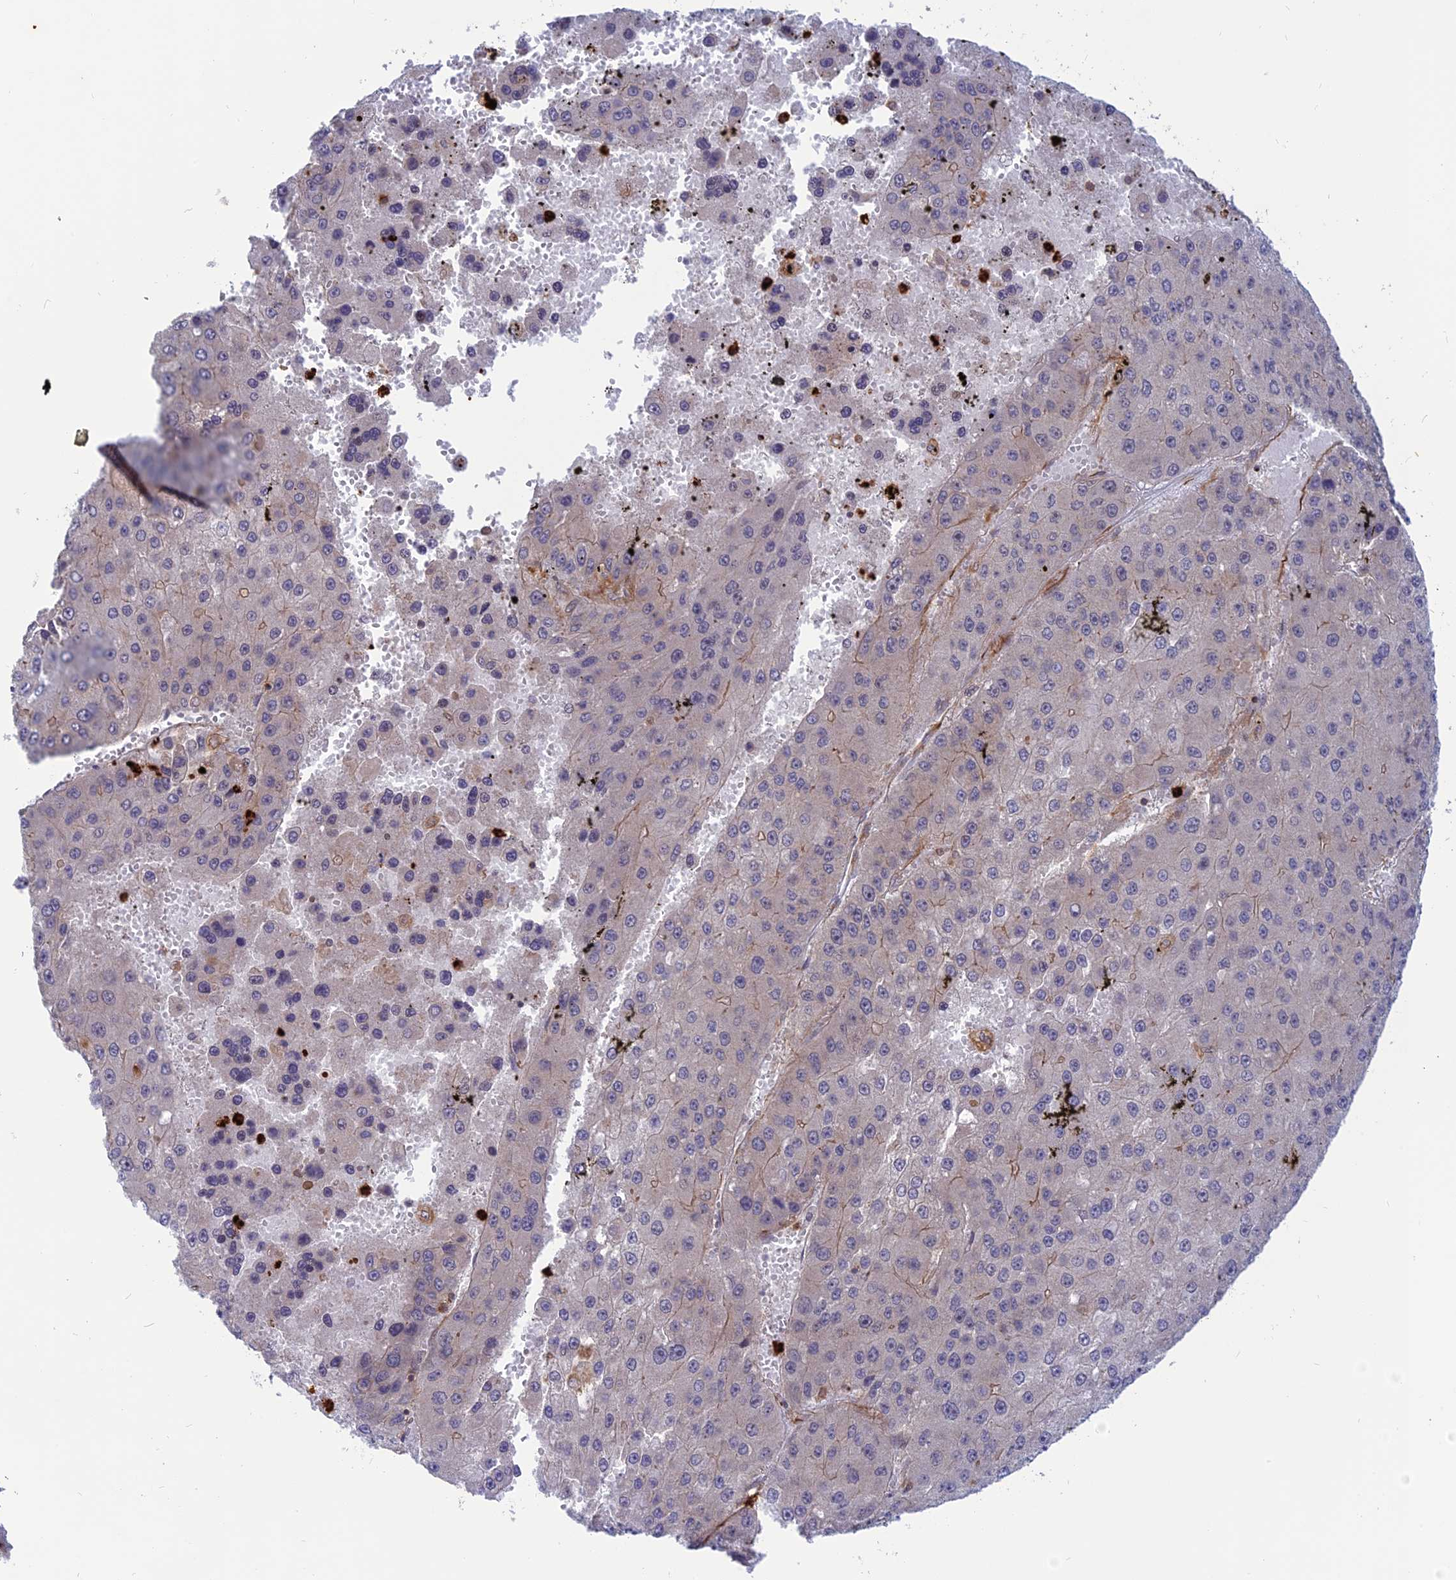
{"staining": {"intensity": "weak", "quantity": "<25%", "location": "cytoplasmic/membranous"}, "tissue": "liver cancer", "cell_type": "Tumor cells", "image_type": "cancer", "snomed": [{"axis": "morphology", "description": "Carcinoma, Hepatocellular, NOS"}, {"axis": "topography", "description": "Liver"}], "caption": "This is an immunohistochemistry histopathology image of human hepatocellular carcinoma (liver). There is no staining in tumor cells.", "gene": "PHLDB3", "patient": {"sex": "female", "age": 73}}